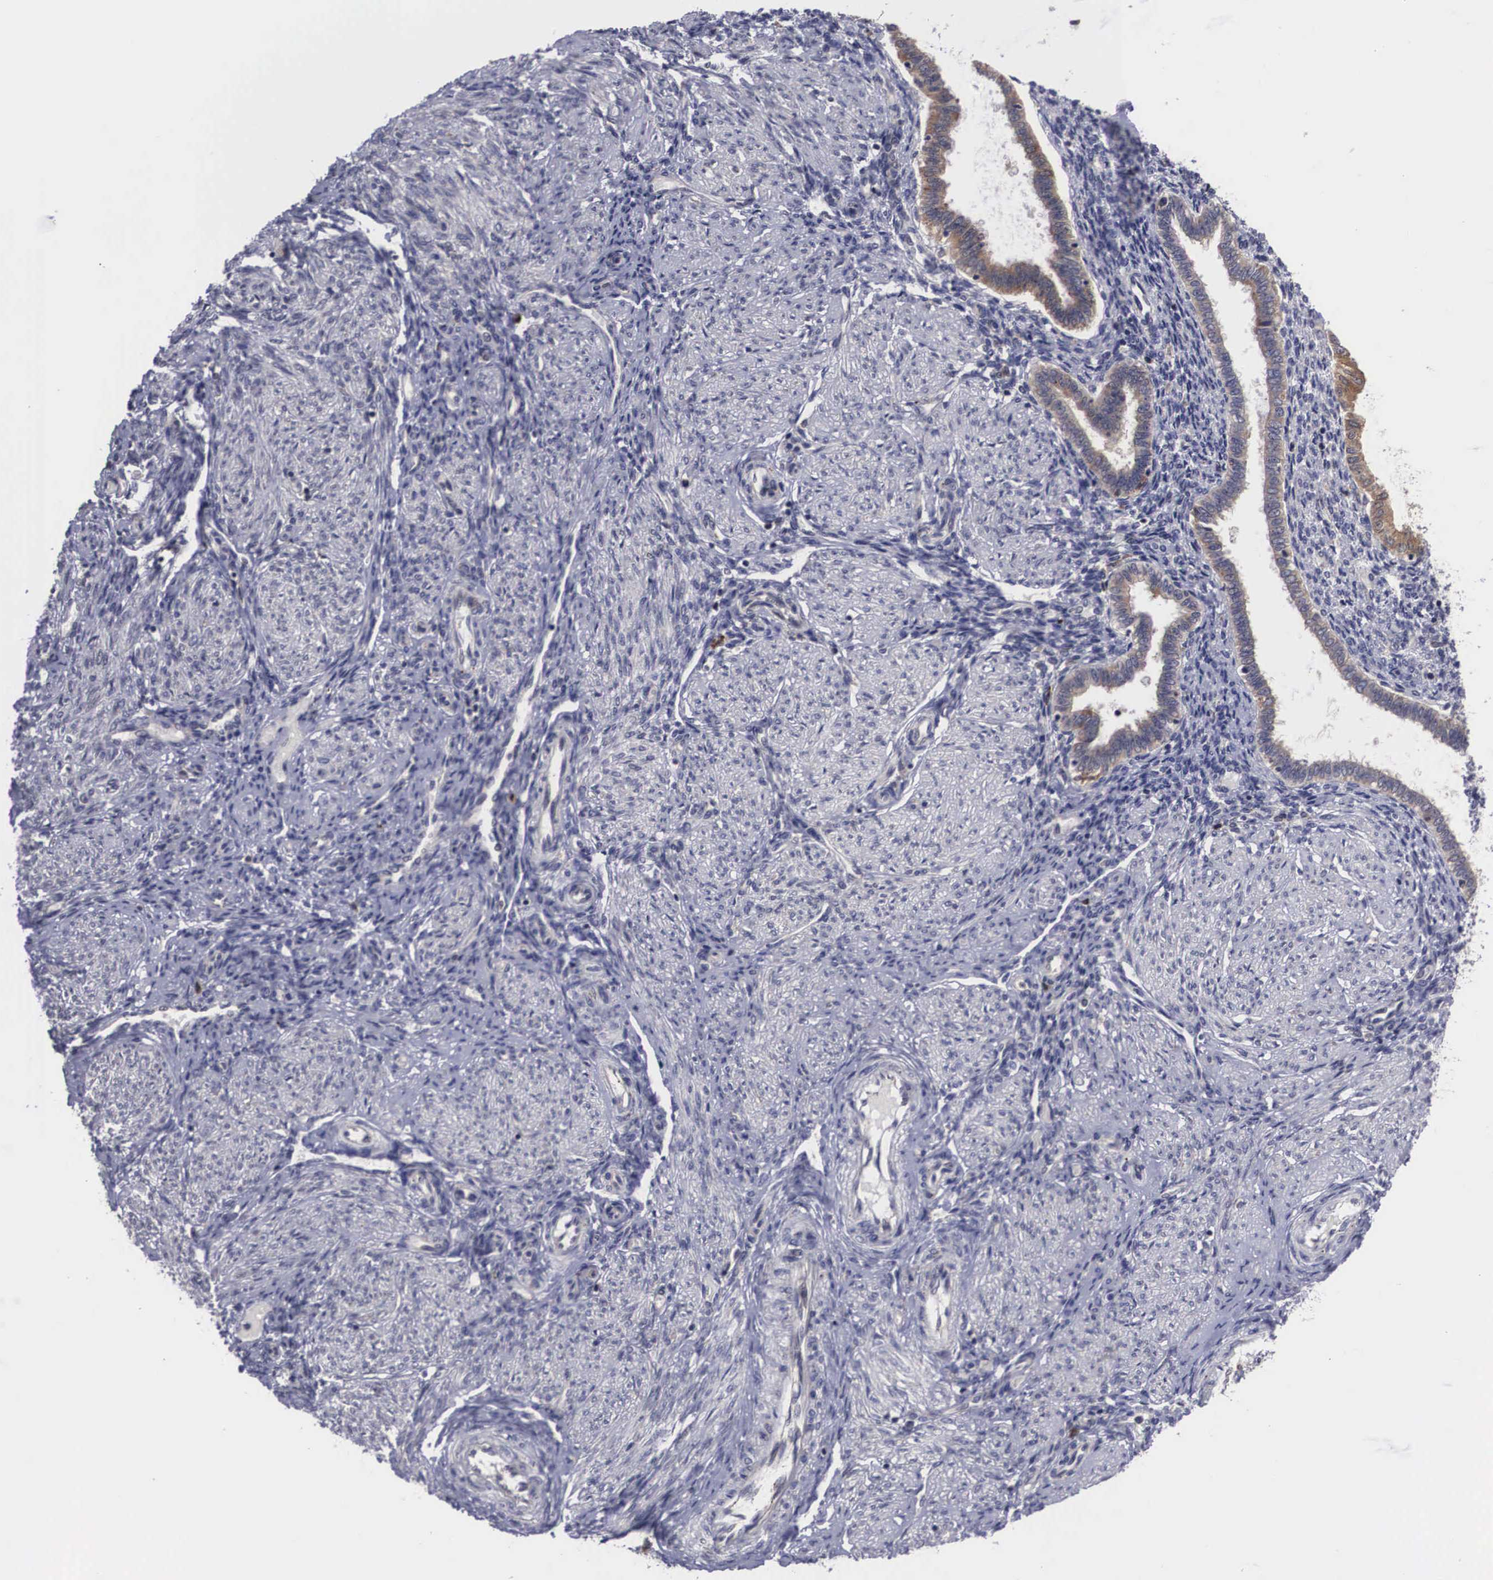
{"staining": {"intensity": "negative", "quantity": "none", "location": "none"}, "tissue": "endometrium", "cell_type": "Cells in endometrial stroma", "image_type": "normal", "snomed": [{"axis": "morphology", "description": "Normal tissue, NOS"}, {"axis": "topography", "description": "Endometrium"}], "caption": "DAB immunohistochemical staining of benign human endometrium reveals no significant expression in cells in endometrial stroma.", "gene": "CRELD2", "patient": {"sex": "female", "age": 36}}